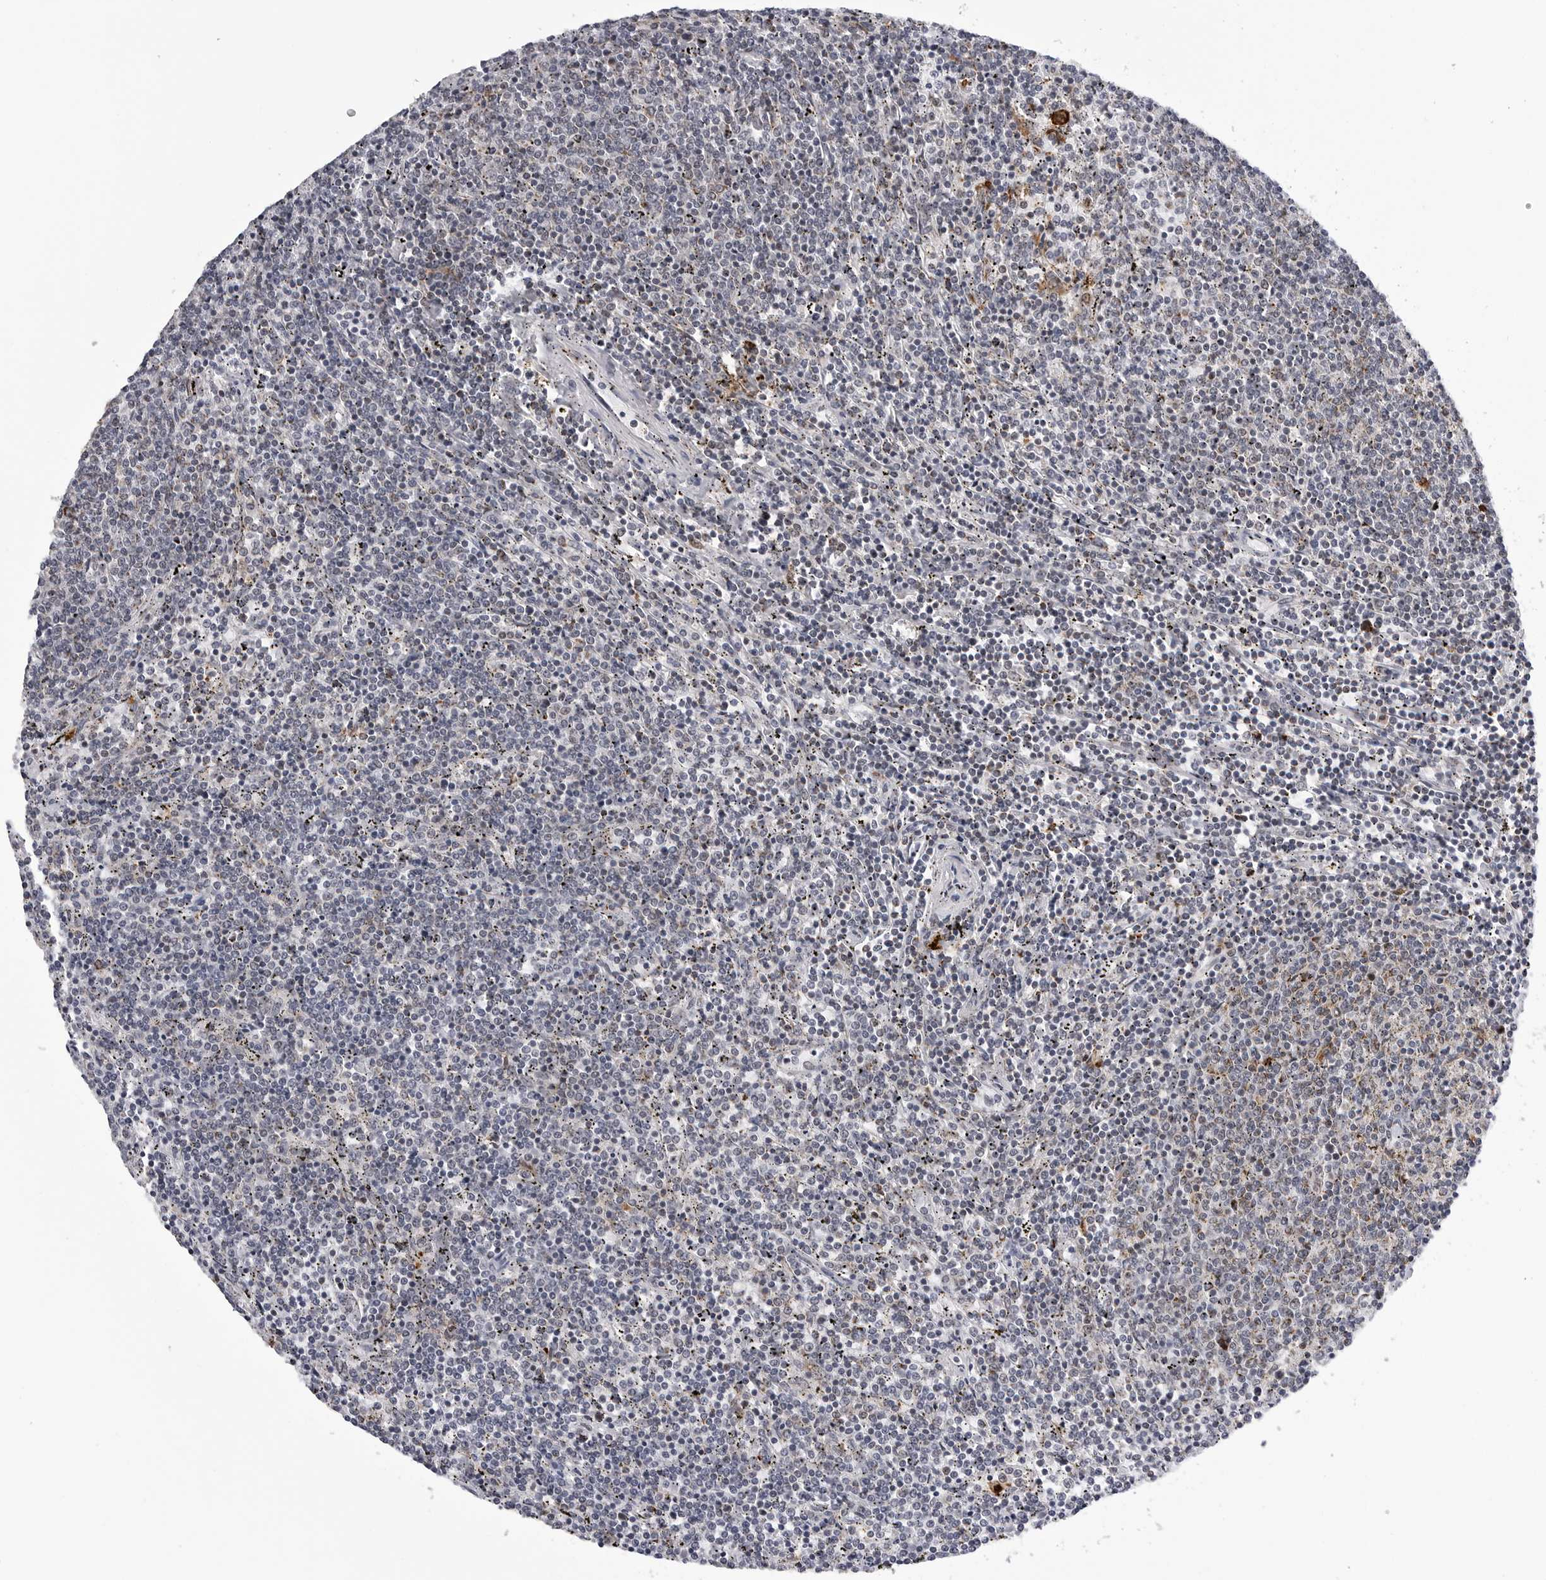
{"staining": {"intensity": "negative", "quantity": "none", "location": "none"}, "tissue": "lymphoma", "cell_type": "Tumor cells", "image_type": "cancer", "snomed": [{"axis": "morphology", "description": "Malignant lymphoma, non-Hodgkin's type, Low grade"}, {"axis": "topography", "description": "Spleen"}], "caption": "Tumor cells show no significant protein positivity in malignant lymphoma, non-Hodgkin's type (low-grade).", "gene": "CDK20", "patient": {"sex": "female", "age": 50}}